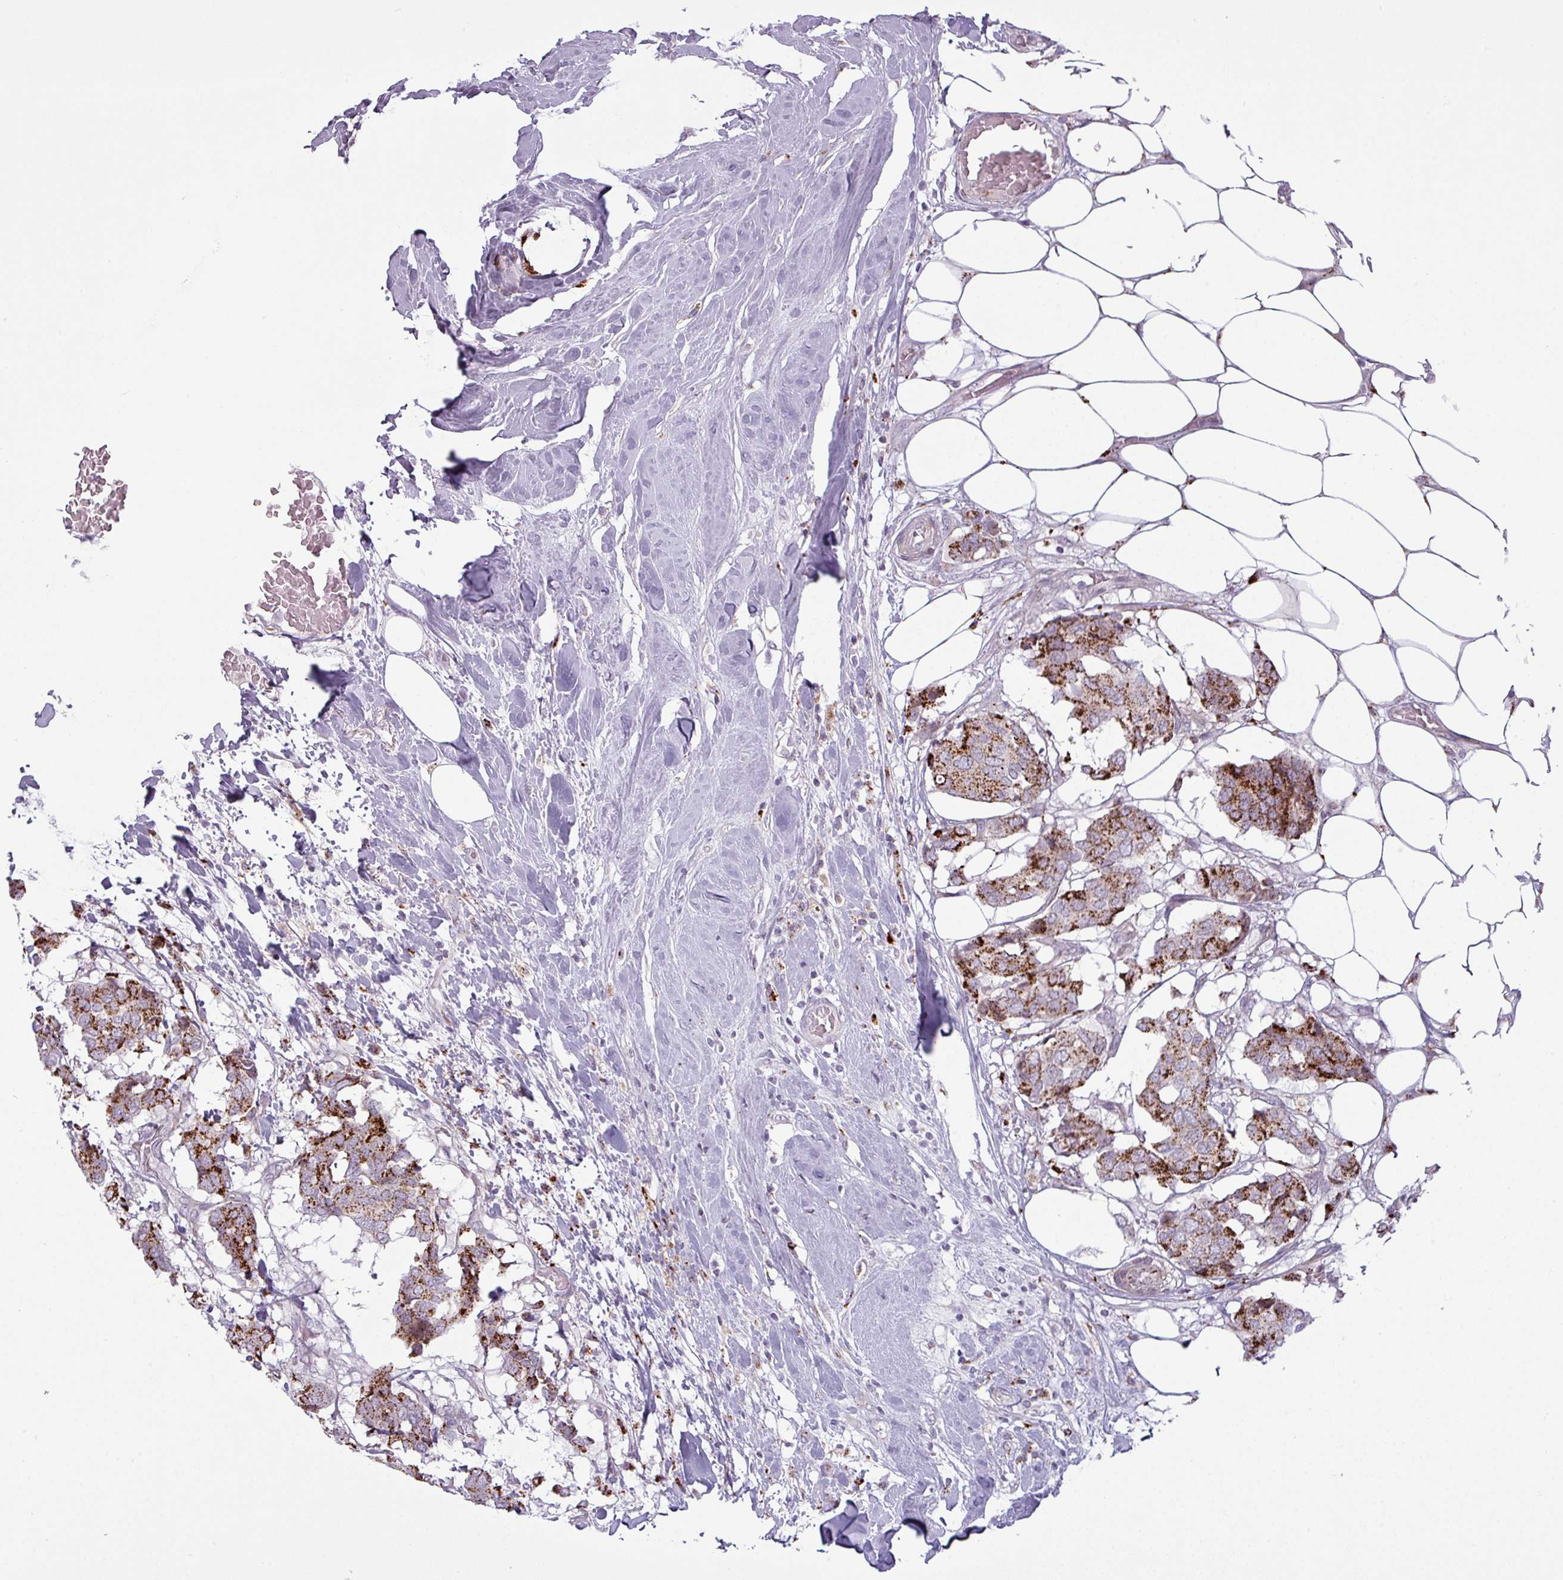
{"staining": {"intensity": "strong", "quantity": ">75%", "location": "cytoplasmic/membranous"}, "tissue": "breast cancer", "cell_type": "Tumor cells", "image_type": "cancer", "snomed": [{"axis": "morphology", "description": "Duct carcinoma"}, {"axis": "topography", "description": "Breast"}], "caption": "Immunohistochemical staining of breast infiltrating ductal carcinoma exhibits high levels of strong cytoplasmic/membranous positivity in approximately >75% of tumor cells.", "gene": "MAP7D2", "patient": {"sex": "female", "age": 75}}